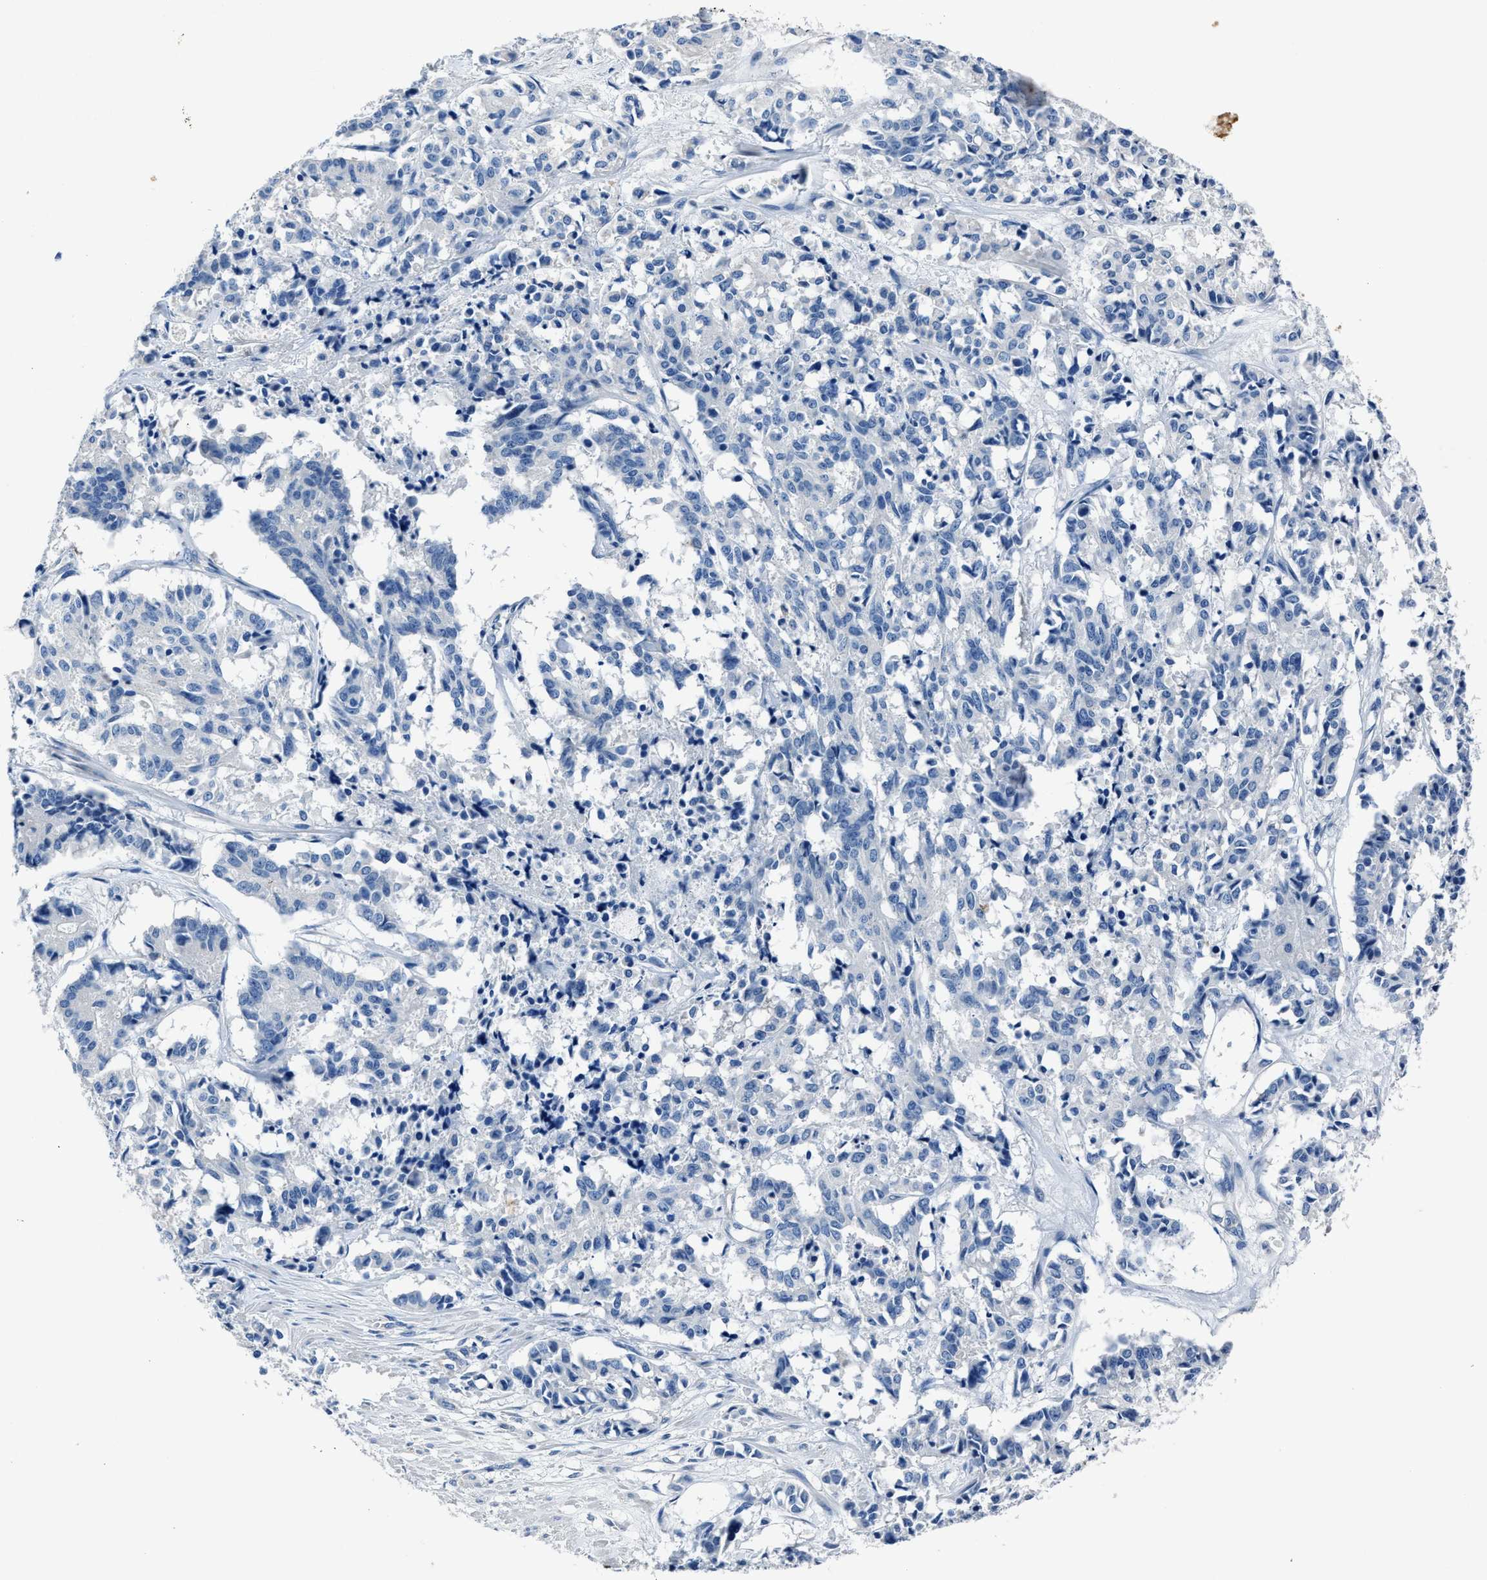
{"staining": {"intensity": "negative", "quantity": "none", "location": "none"}, "tissue": "cervical cancer", "cell_type": "Tumor cells", "image_type": "cancer", "snomed": [{"axis": "morphology", "description": "Squamous cell carcinoma, NOS"}, {"axis": "topography", "description": "Cervix"}], "caption": "High power microscopy histopathology image of an IHC image of cervical cancer, revealing no significant staining in tumor cells.", "gene": "NACAD", "patient": {"sex": "female", "age": 35}}